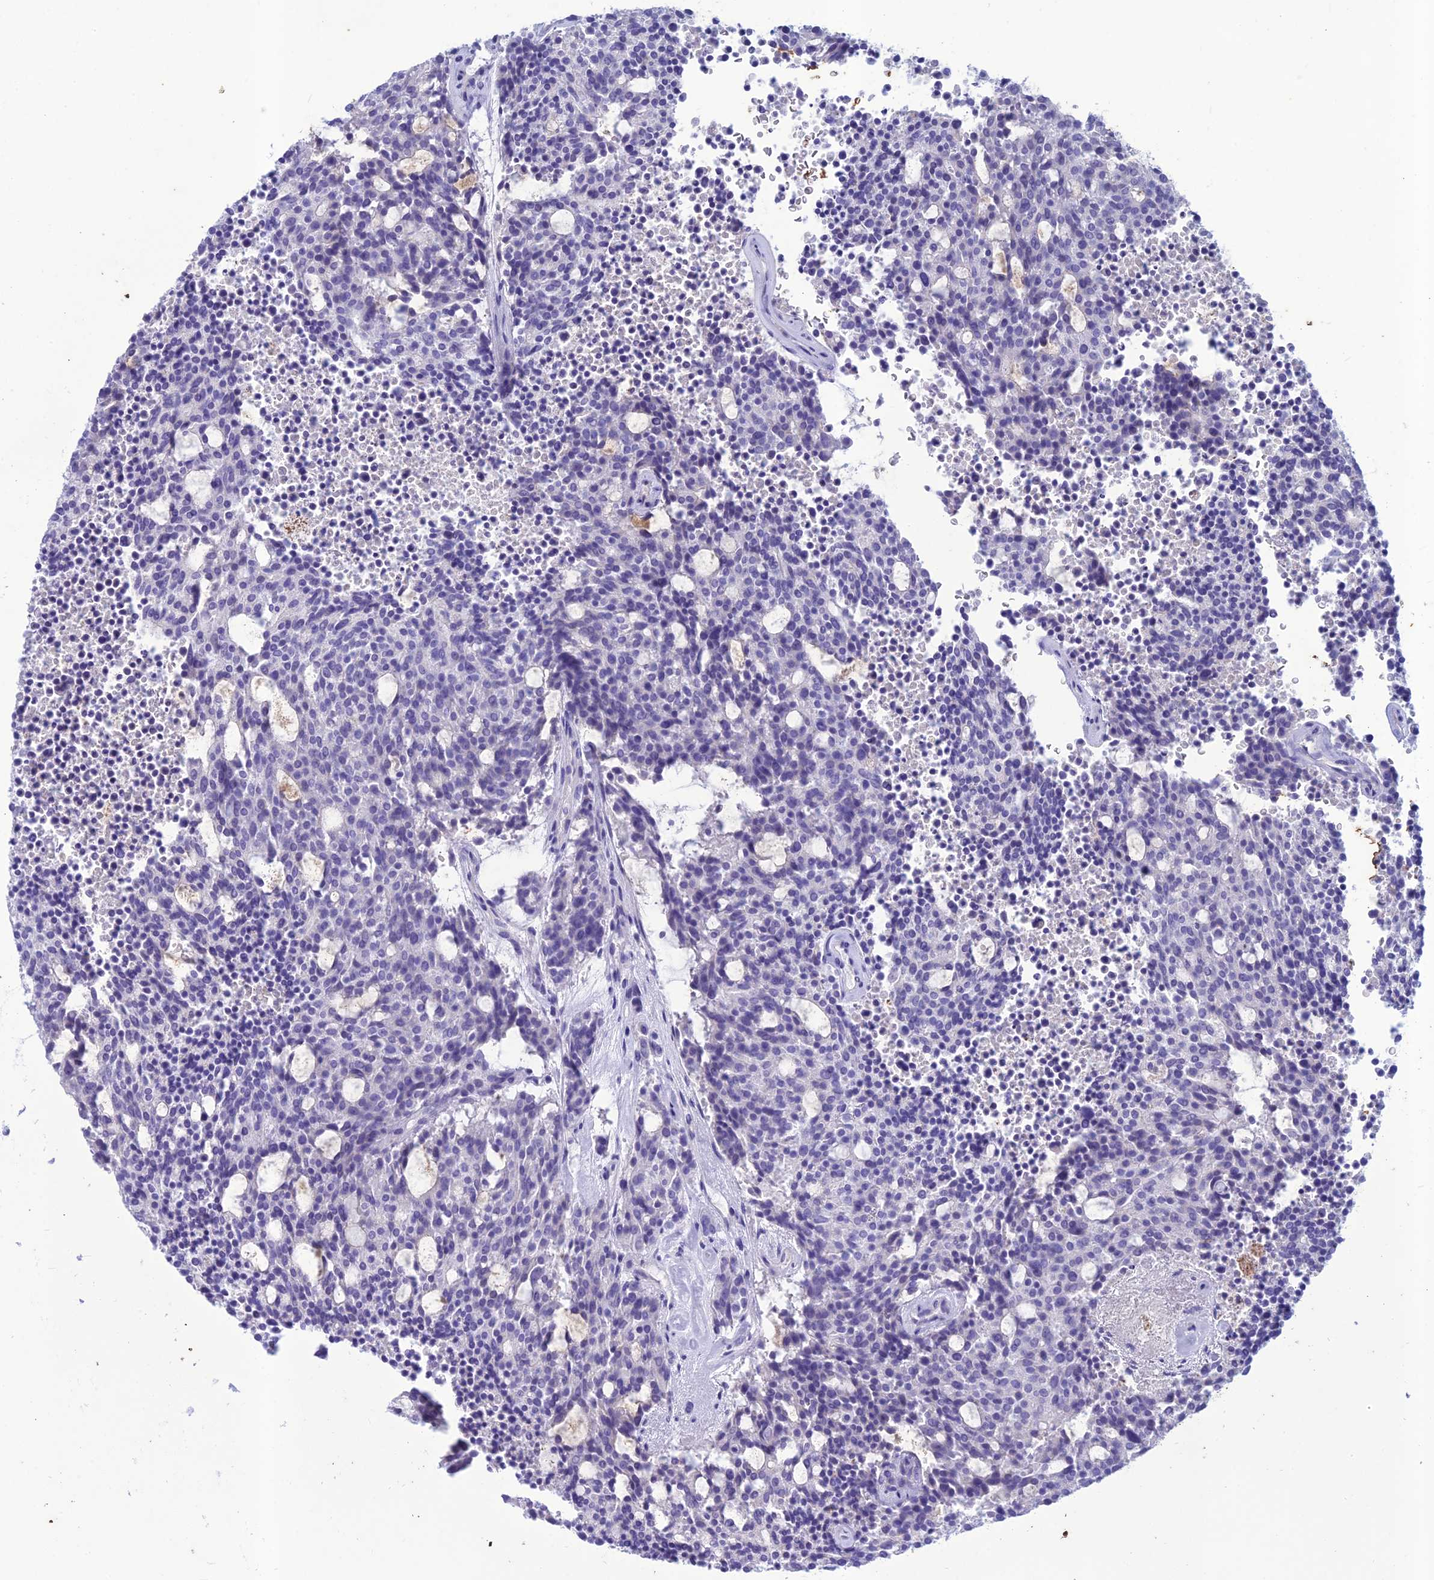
{"staining": {"intensity": "negative", "quantity": "none", "location": "none"}, "tissue": "carcinoid", "cell_type": "Tumor cells", "image_type": "cancer", "snomed": [{"axis": "morphology", "description": "Carcinoid, malignant, NOS"}, {"axis": "topography", "description": "Pancreas"}], "caption": "Tumor cells show no significant staining in carcinoid (malignant). (DAB (3,3'-diaminobenzidine) IHC with hematoxylin counter stain).", "gene": "IFT172", "patient": {"sex": "female", "age": 54}}